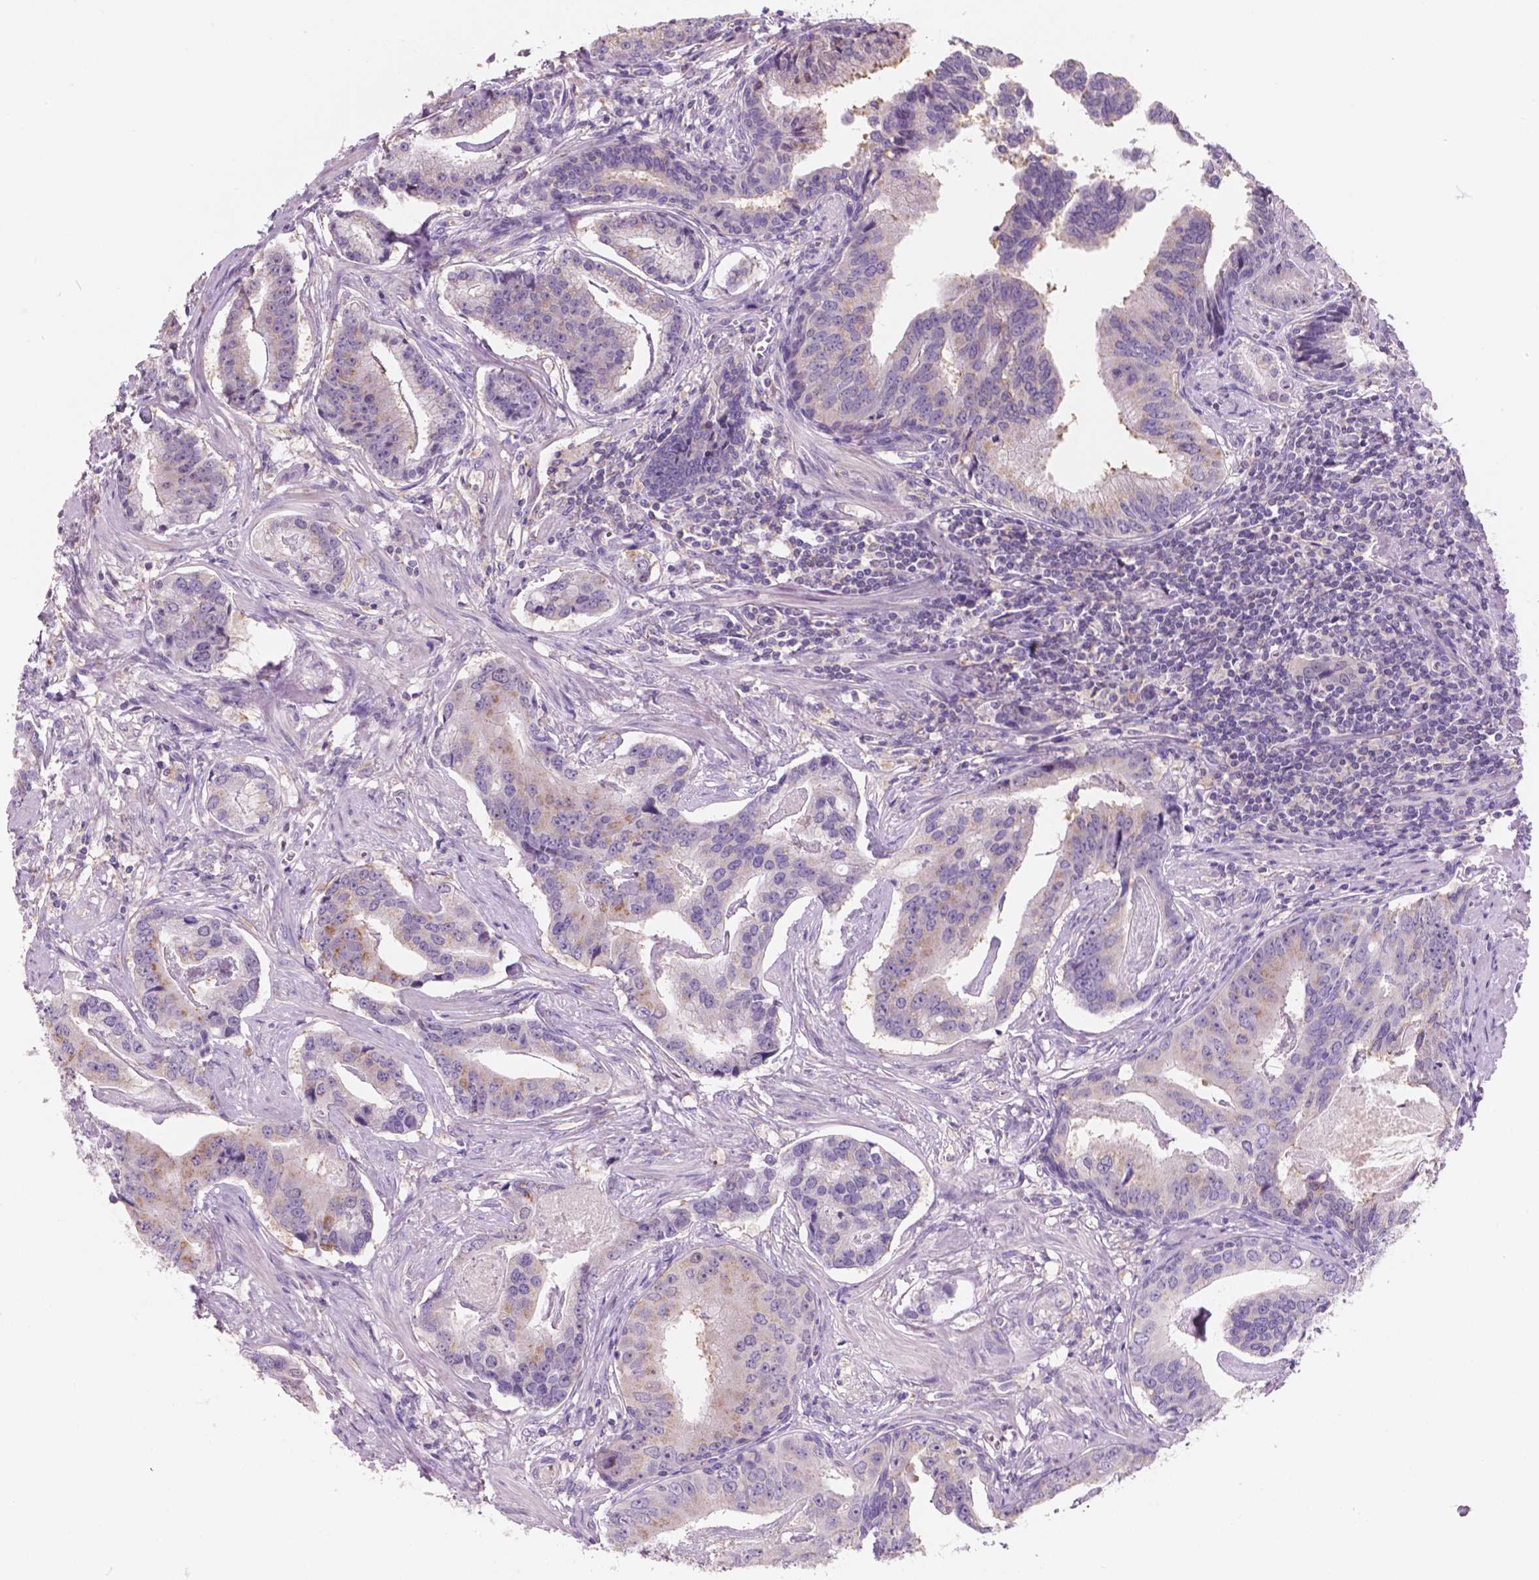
{"staining": {"intensity": "weak", "quantity": "<25%", "location": "cytoplasmic/membranous"}, "tissue": "prostate cancer", "cell_type": "Tumor cells", "image_type": "cancer", "snomed": [{"axis": "morphology", "description": "Adenocarcinoma, NOS"}, {"axis": "topography", "description": "Prostate"}], "caption": "This is an immunohistochemistry image of human prostate adenocarcinoma. There is no expression in tumor cells.", "gene": "SBSN", "patient": {"sex": "male", "age": 64}}